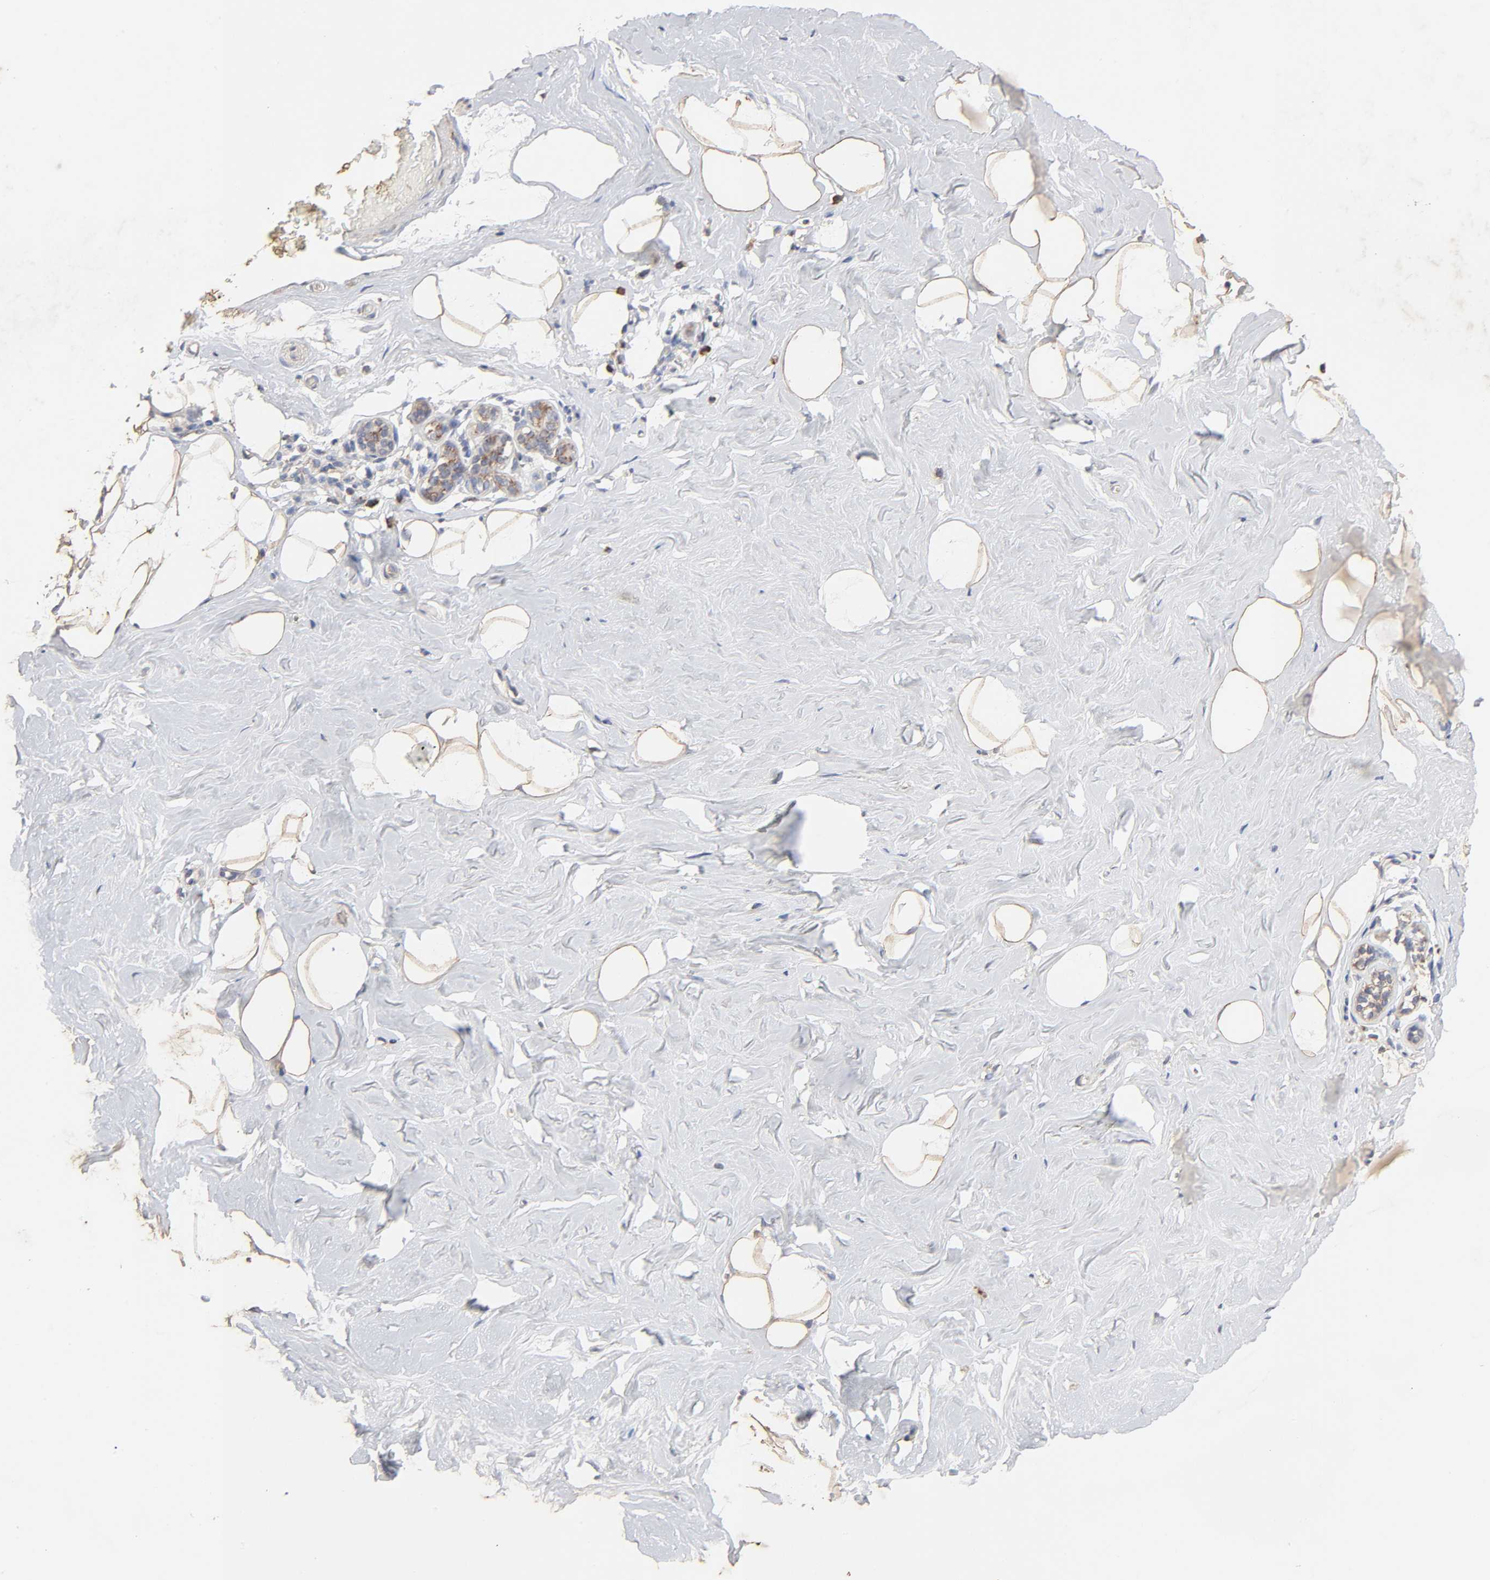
{"staining": {"intensity": "weak", "quantity": ">75%", "location": "cytoplasmic/membranous"}, "tissue": "breast", "cell_type": "Adipocytes", "image_type": "normal", "snomed": [{"axis": "morphology", "description": "Normal tissue, NOS"}, {"axis": "topography", "description": "Breast"}, {"axis": "topography", "description": "Soft tissue"}], "caption": "Weak cytoplasmic/membranous protein staining is appreciated in approximately >75% of adipocytes in breast.", "gene": "CYCS", "patient": {"sex": "female", "age": 75}}